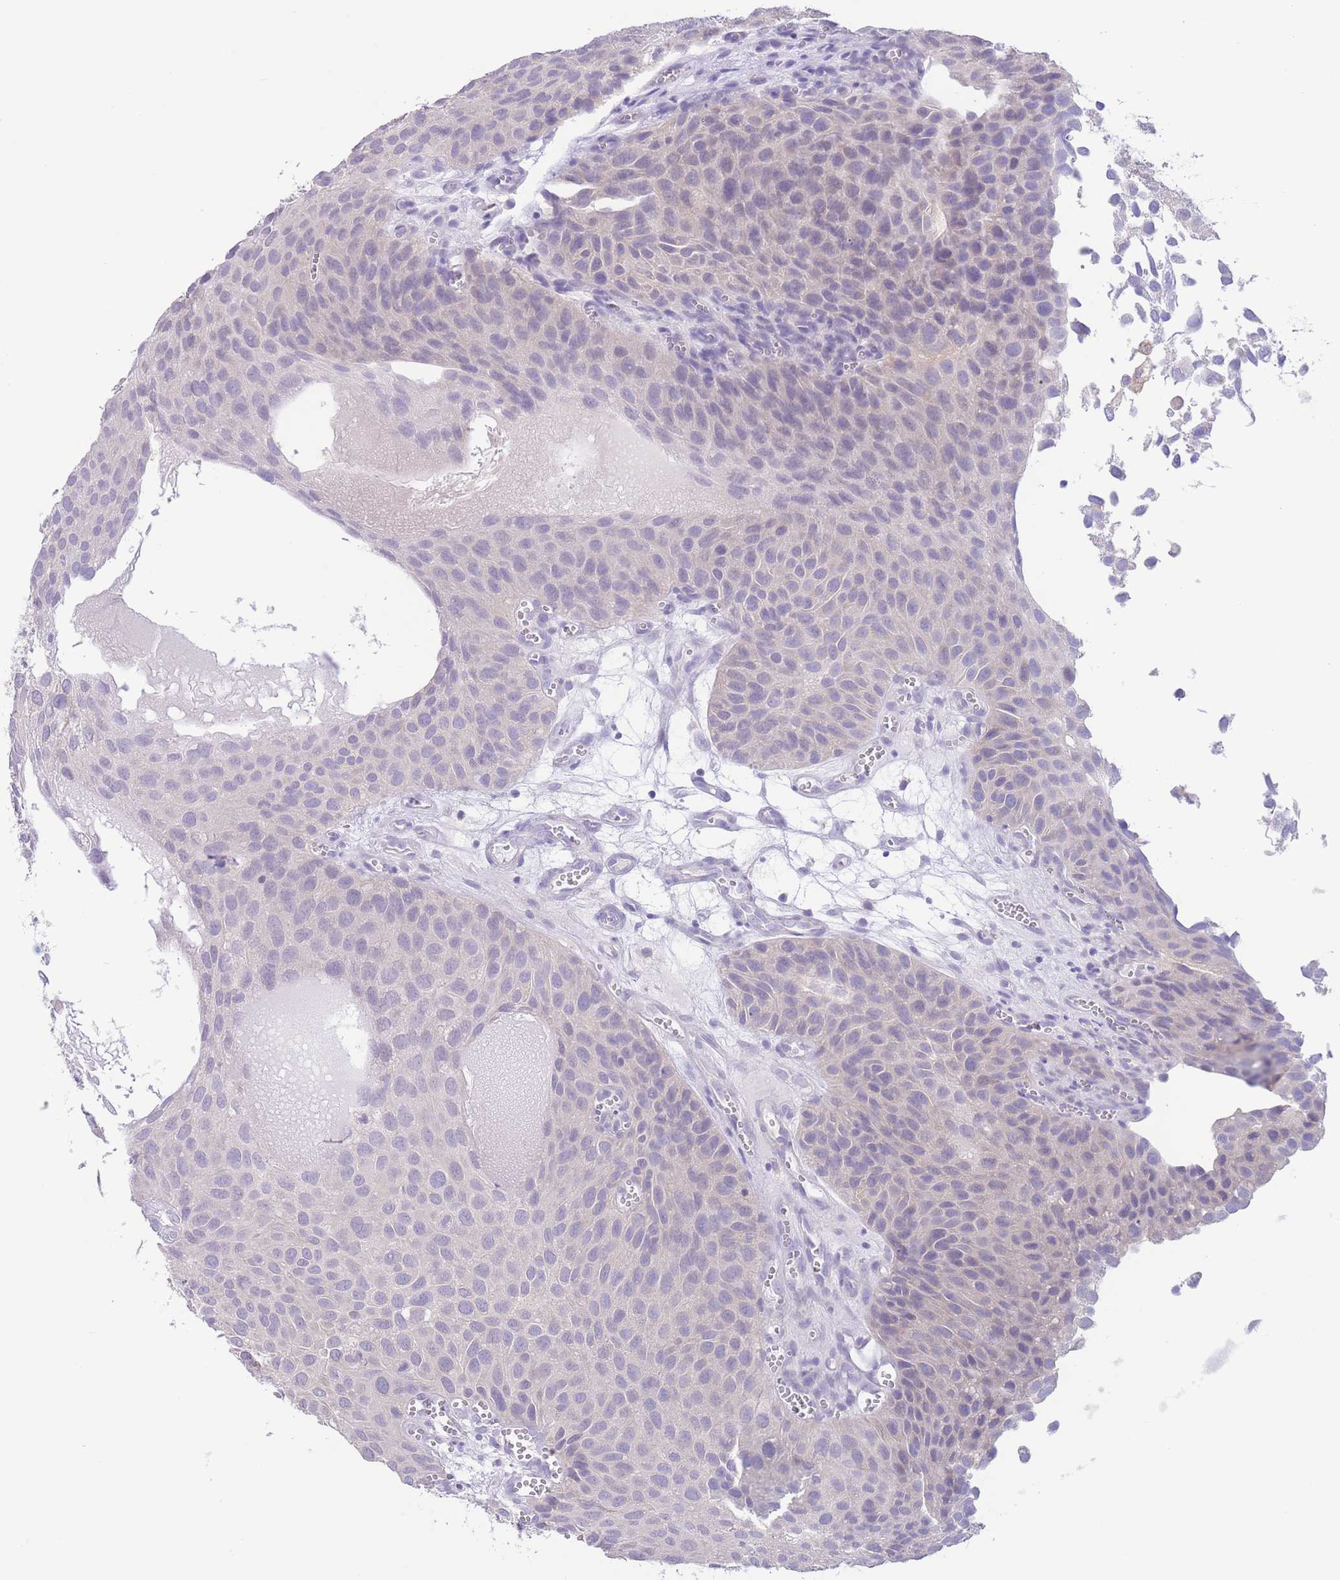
{"staining": {"intensity": "negative", "quantity": "none", "location": "none"}, "tissue": "urothelial cancer", "cell_type": "Tumor cells", "image_type": "cancer", "snomed": [{"axis": "morphology", "description": "Urothelial carcinoma, Low grade"}, {"axis": "topography", "description": "Urinary bladder"}], "caption": "Tumor cells show no significant protein staining in low-grade urothelial carcinoma.", "gene": "FAH", "patient": {"sex": "male", "age": 88}}